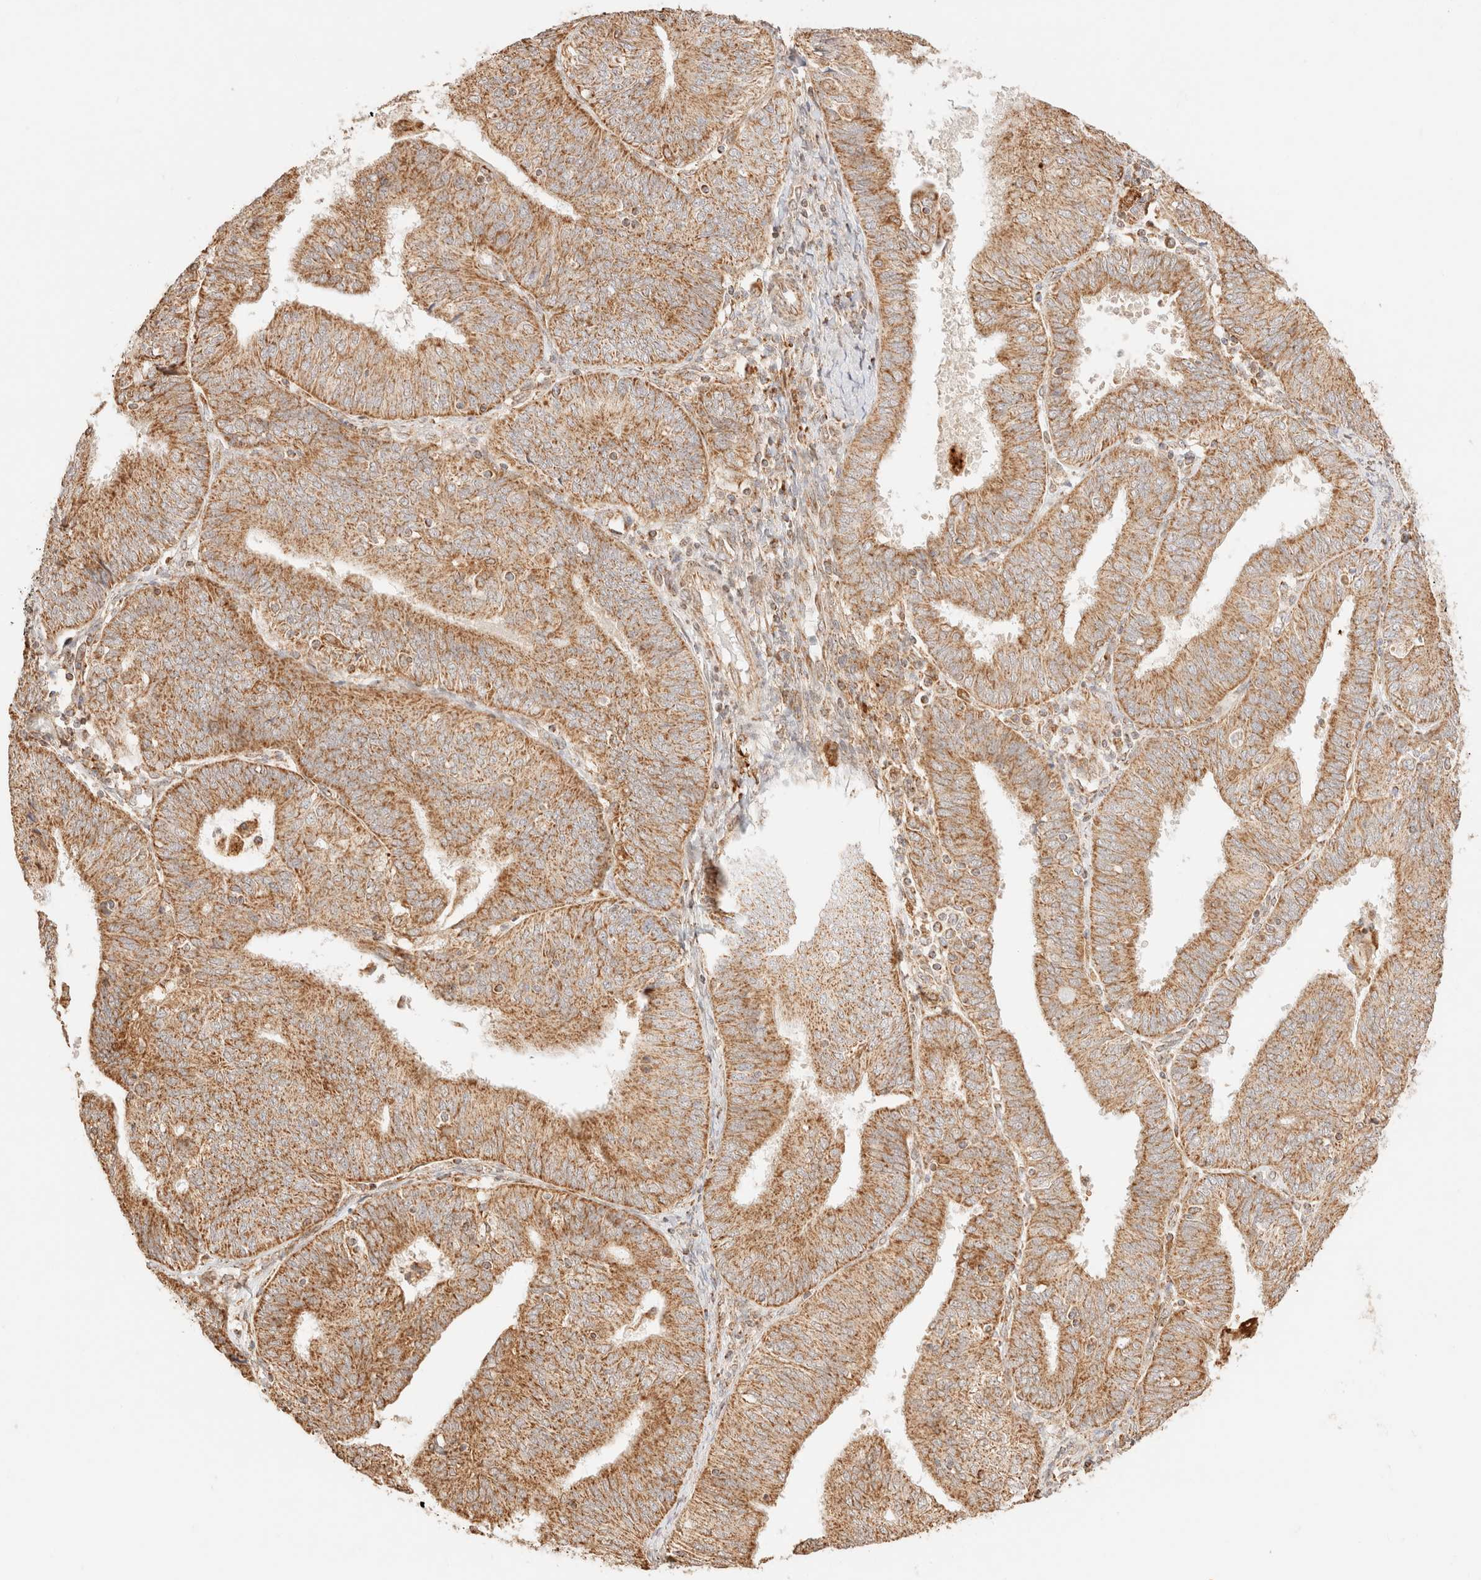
{"staining": {"intensity": "moderate", "quantity": ">75%", "location": "cytoplasmic/membranous"}, "tissue": "endometrial cancer", "cell_type": "Tumor cells", "image_type": "cancer", "snomed": [{"axis": "morphology", "description": "Adenocarcinoma, NOS"}, {"axis": "topography", "description": "Endometrium"}], "caption": "Immunohistochemical staining of human adenocarcinoma (endometrial) exhibits moderate cytoplasmic/membranous protein expression in about >75% of tumor cells.", "gene": "TACO1", "patient": {"sex": "female", "age": 58}}